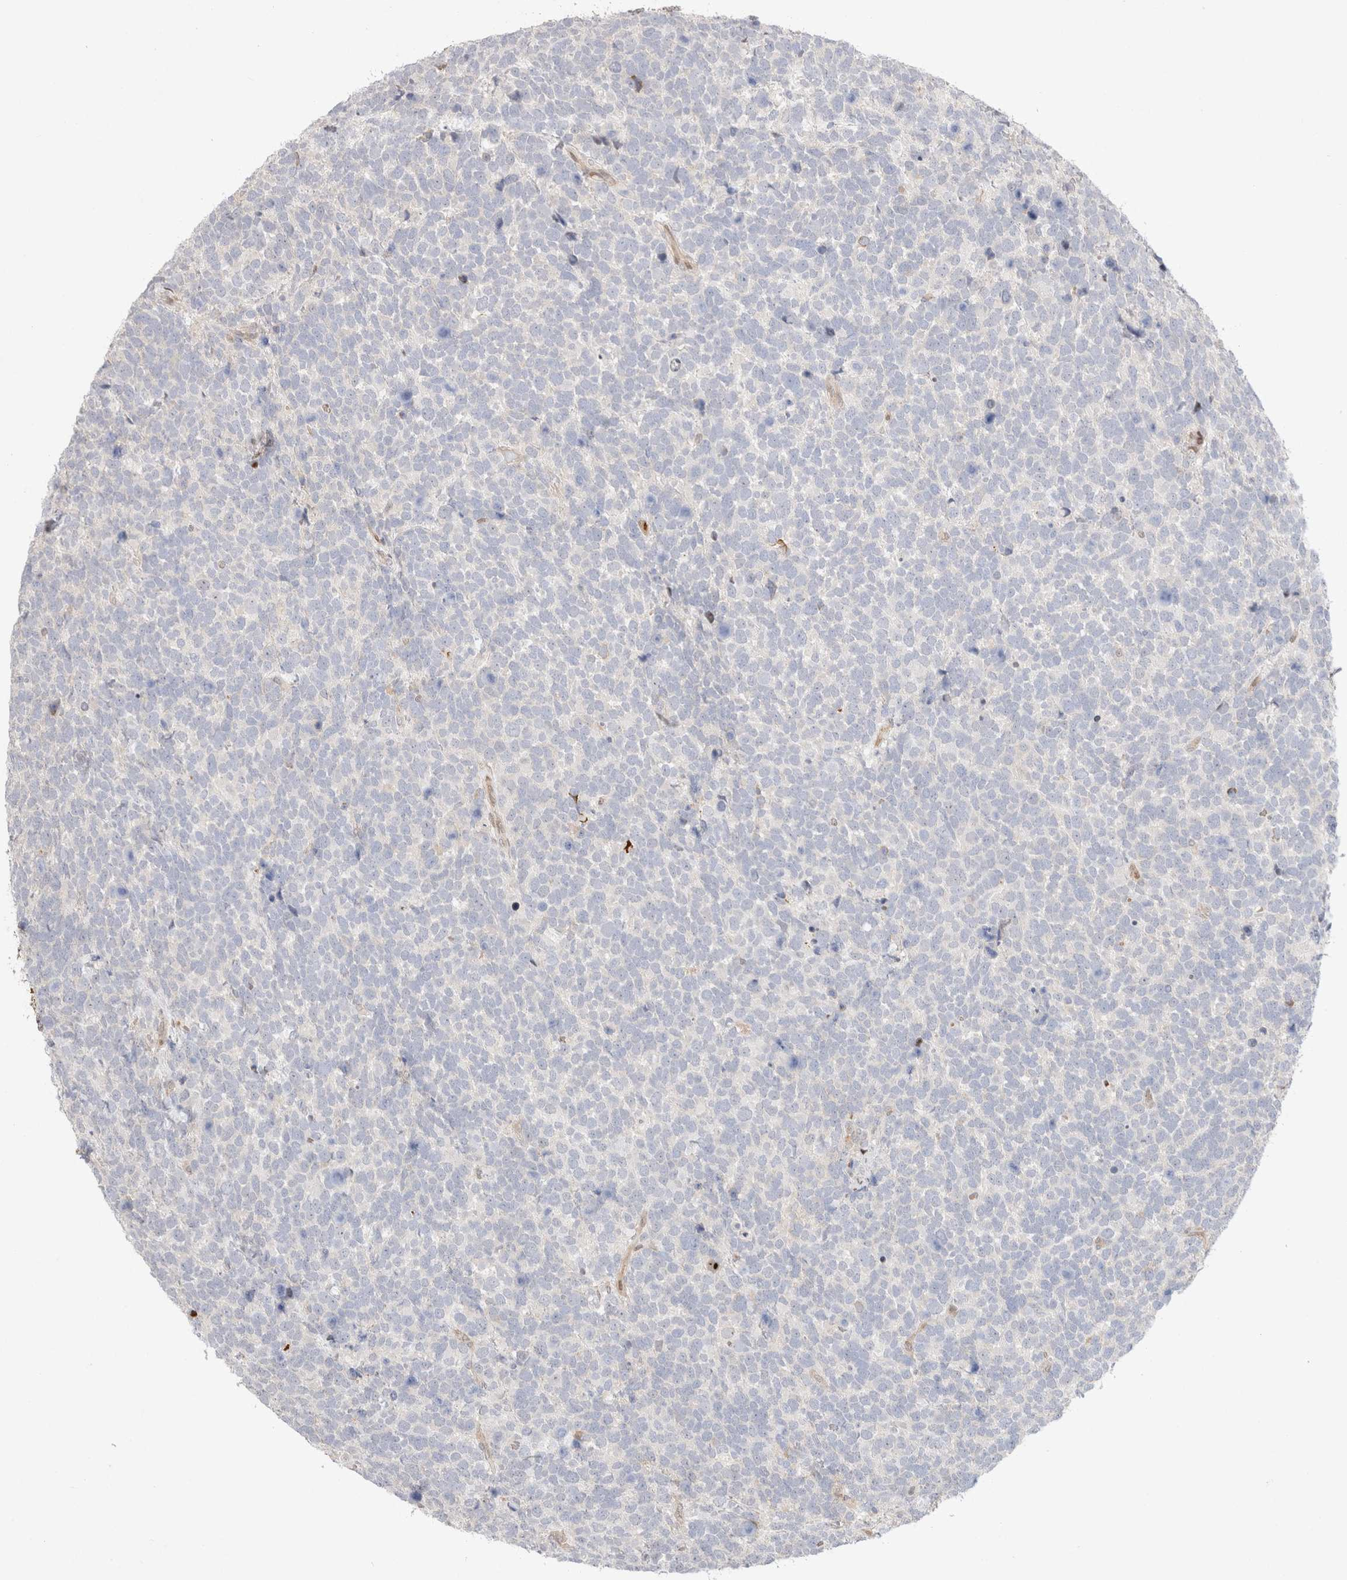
{"staining": {"intensity": "negative", "quantity": "none", "location": "none"}, "tissue": "urothelial cancer", "cell_type": "Tumor cells", "image_type": "cancer", "snomed": [{"axis": "morphology", "description": "Urothelial carcinoma, High grade"}, {"axis": "topography", "description": "Urinary bladder"}], "caption": "Histopathology image shows no significant protein staining in tumor cells of urothelial cancer.", "gene": "TCF4", "patient": {"sex": "female", "age": 82}}